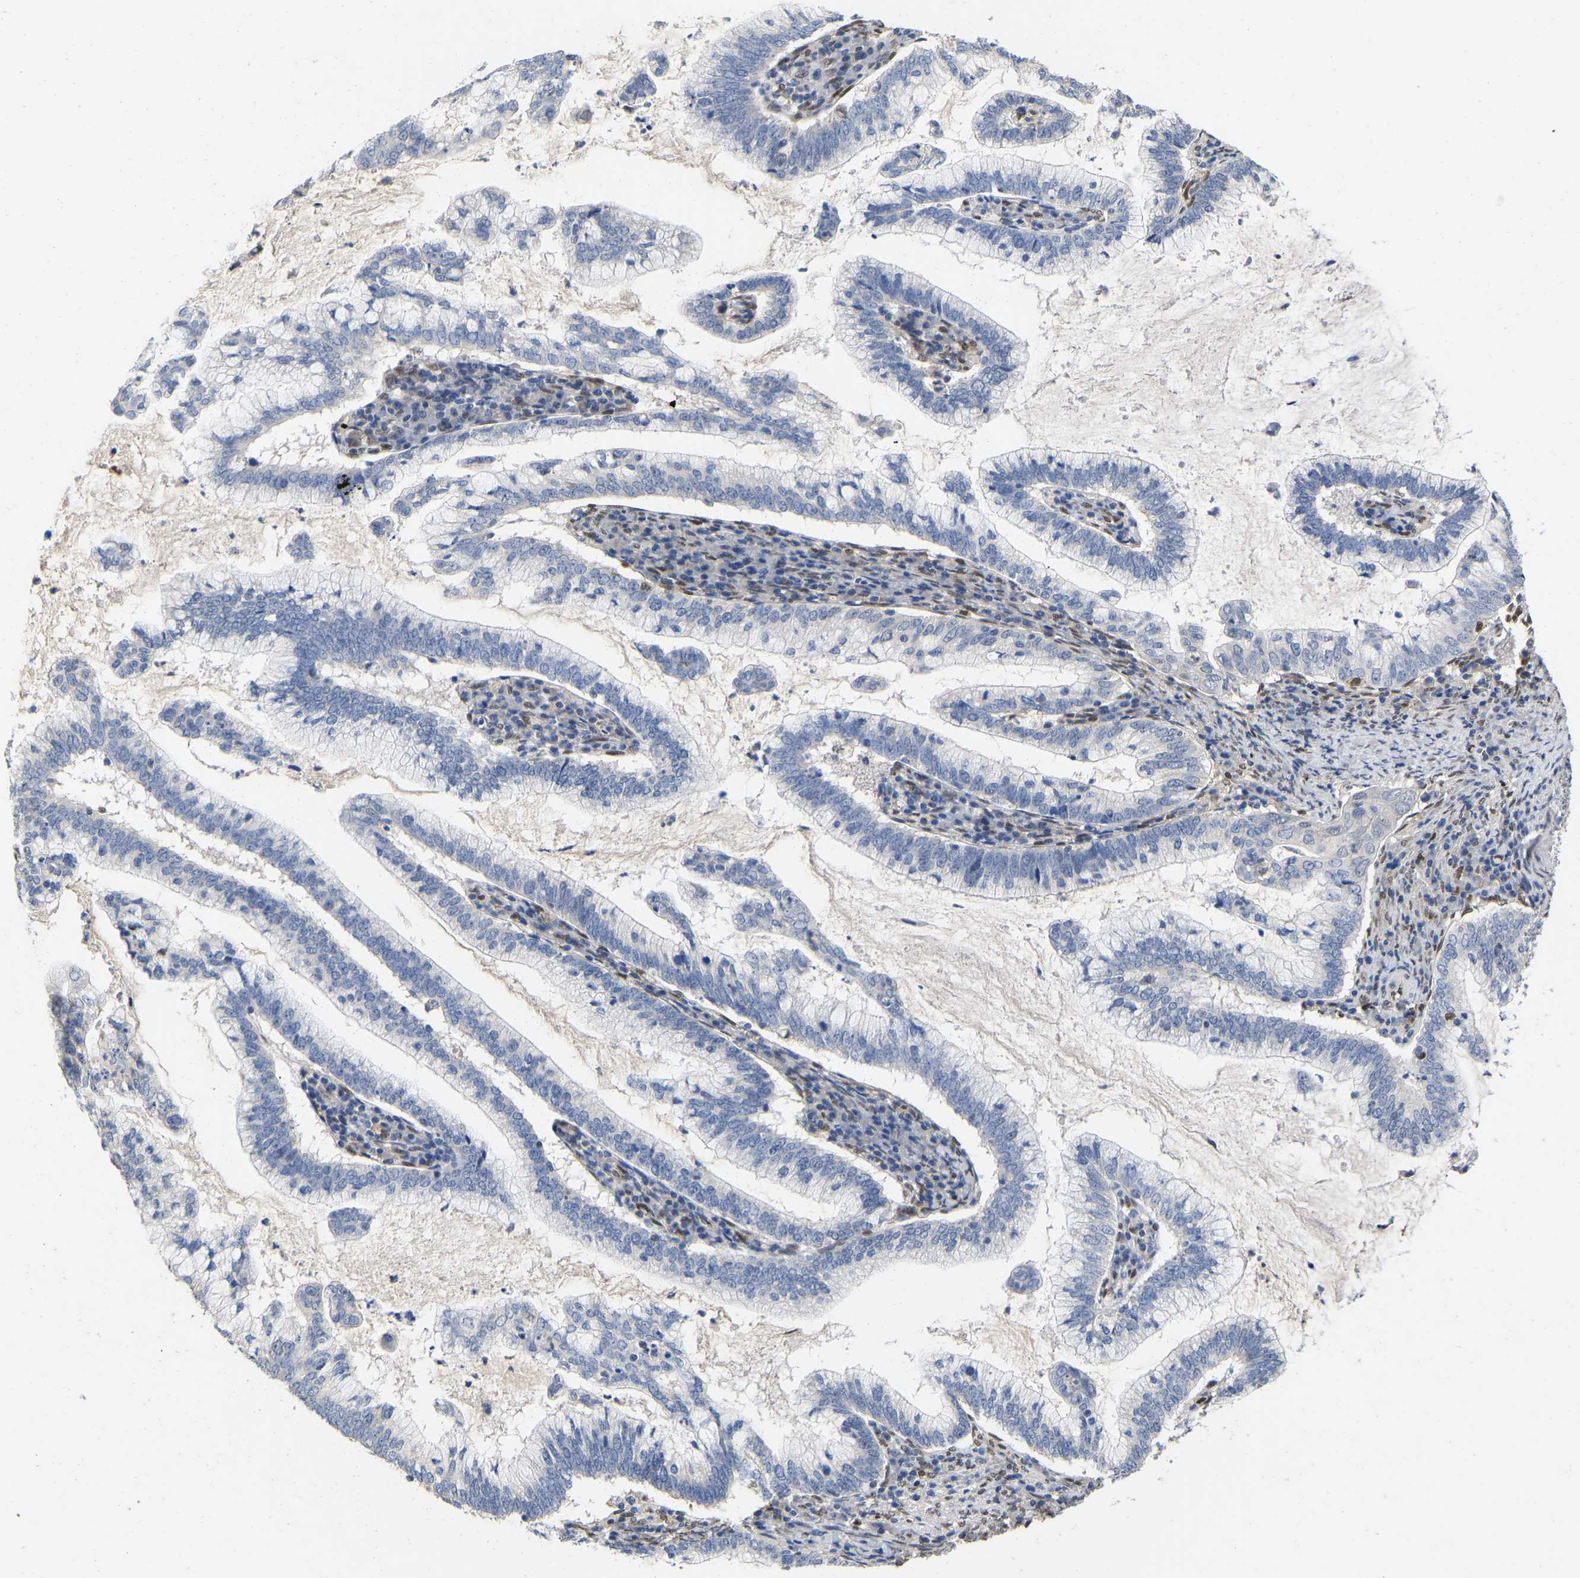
{"staining": {"intensity": "negative", "quantity": "none", "location": "none"}, "tissue": "cervical cancer", "cell_type": "Tumor cells", "image_type": "cancer", "snomed": [{"axis": "morphology", "description": "Adenocarcinoma, NOS"}, {"axis": "topography", "description": "Cervix"}], "caption": "Immunohistochemistry histopathology image of human cervical cancer (adenocarcinoma) stained for a protein (brown), which exhibits no staining in tumor cells.", "gene": "QKI", "patient": {"sex": "female", "age": 36}}